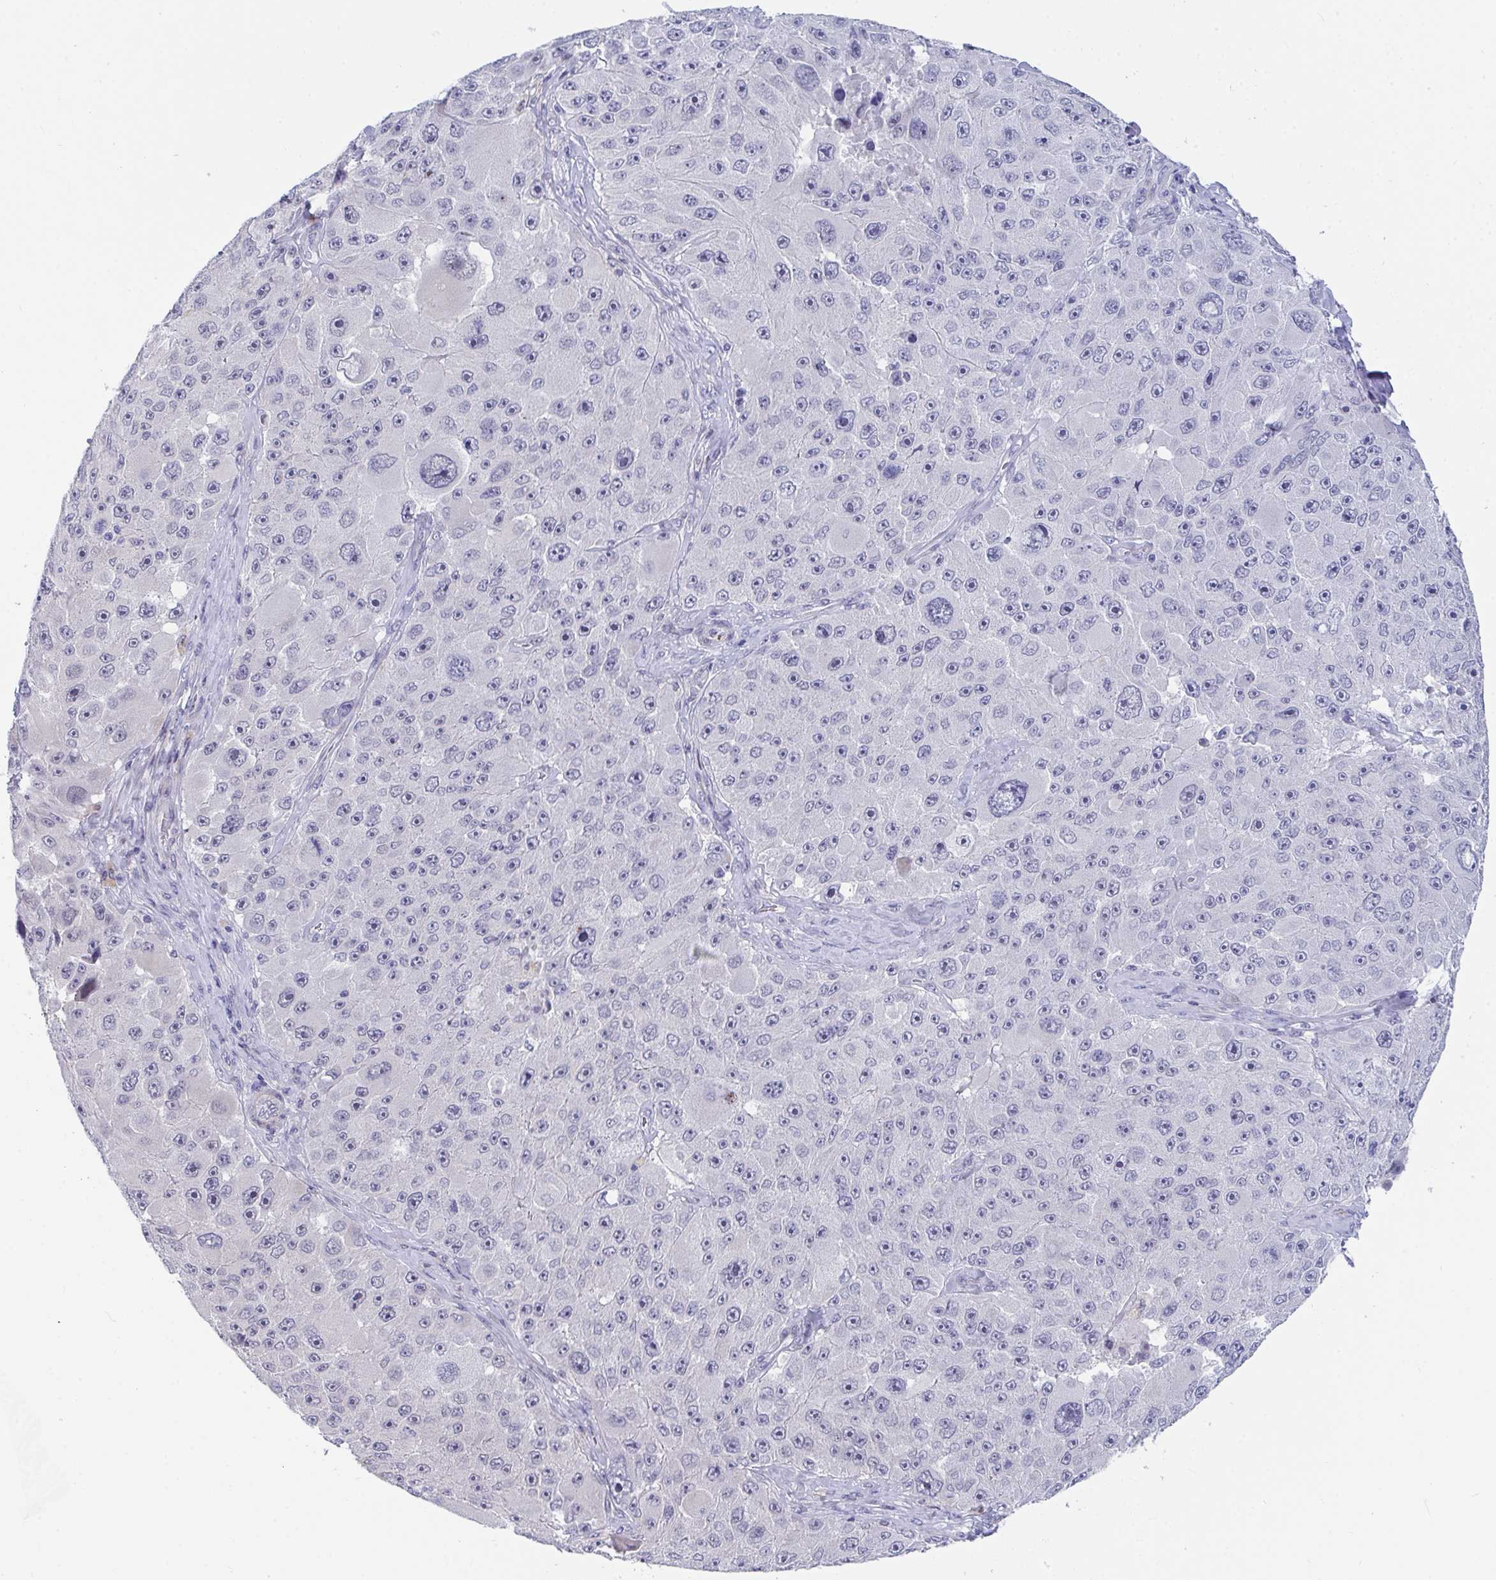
{"staining": {"intensity": "negative", "quantity": "none", "location": "none"}, "tissue": "melanoma", "cell_type": "Tumor cells", "image_type": "cancer", "snomed": [{"axis": "morphology", "description": "Malignant melanoma, Metastatic site"}, {"axis": "topography", "description": "Lymph node"}], "caption": "The image demonstrates no significant staining in tumor cells of malignant melanoma (metastatic site).", "gene": "DAOA", "patient": {"sex": "male", "age": 62}}